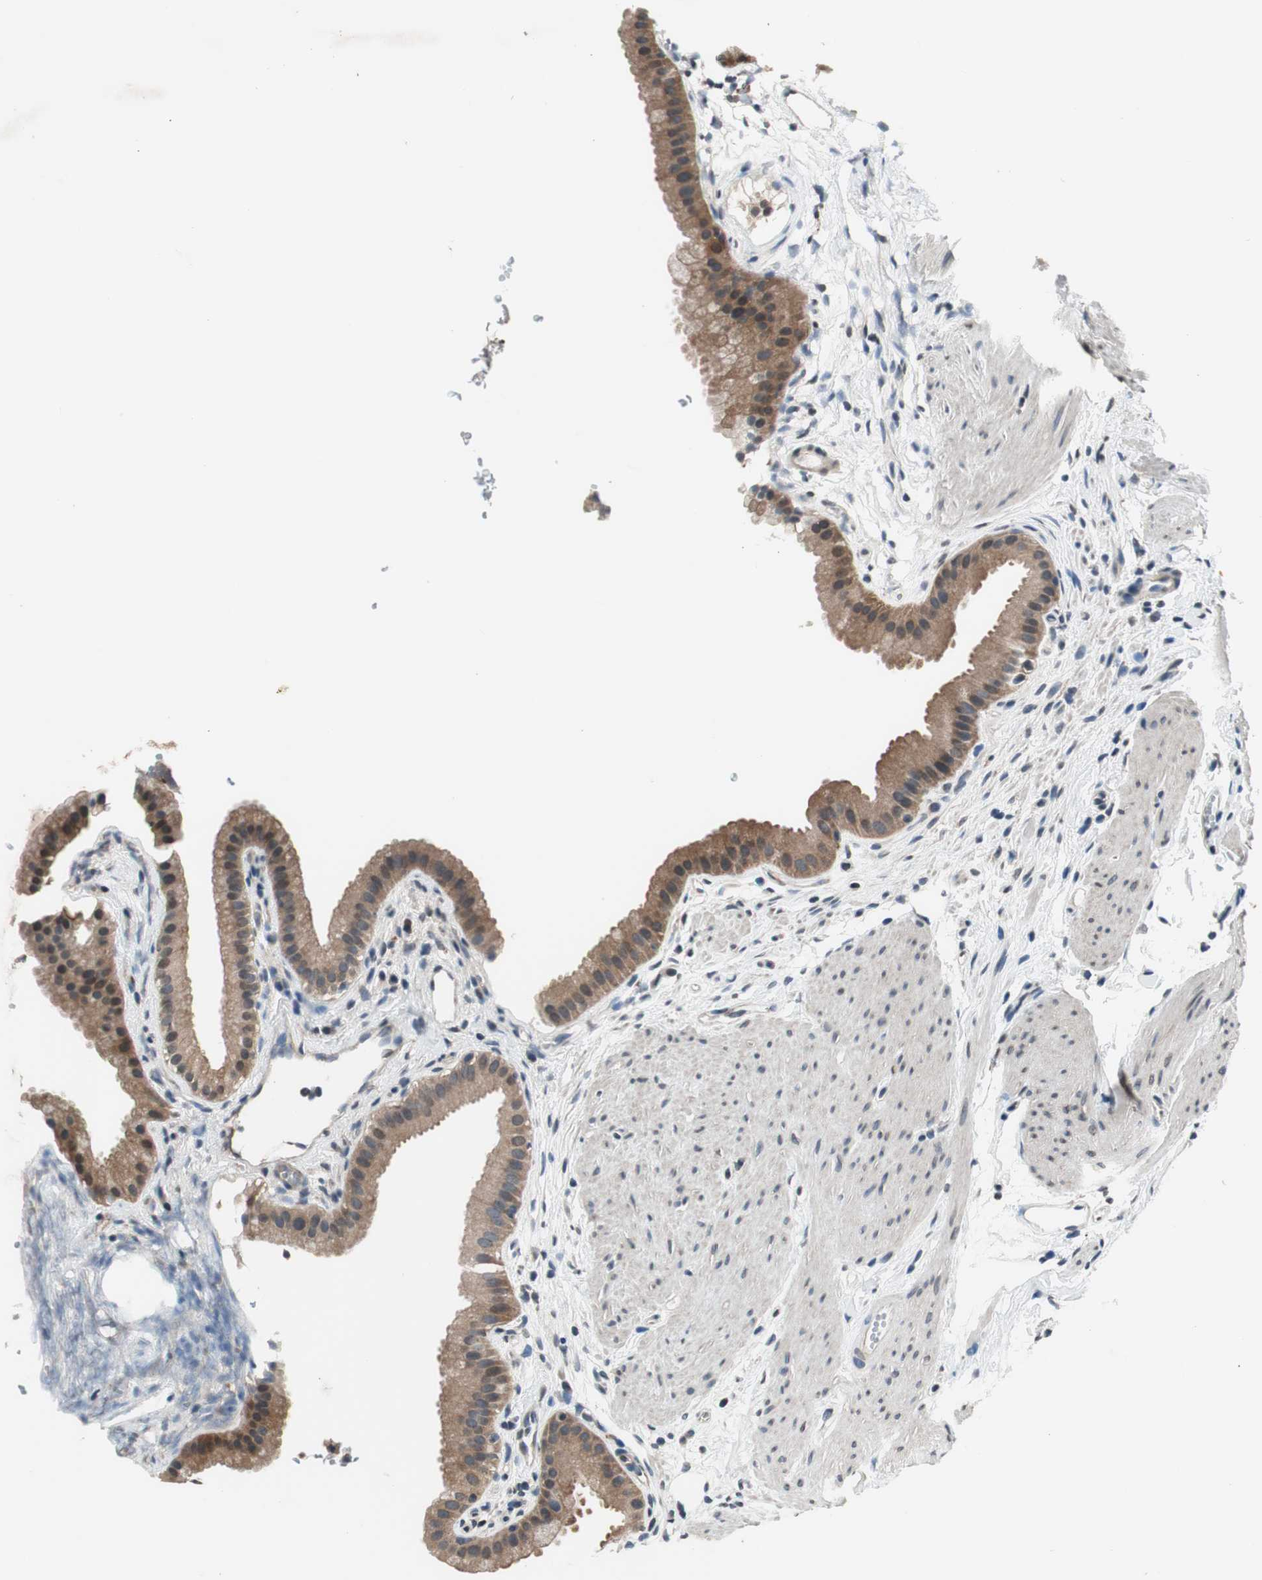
{"staining": {"intensity": "moderate", "quantity": ">75%", "location": "cytoplasmic/membranous"}, "tissue": "gallbladder", "cell_type": "Glandular cells", "image_type": "normal", "snomed": [{"axis": "morphology", "description": "Normal tissue, NOS"}, {"axis": "topography", "description": "Gallbladder"}], "caption": "Immunohistochemical staining of normal human gallbladder displays >75% levels of moderate cytoplasmic/membranous protein staining in about >75% of glandular cells. The staining was performed using DAB (3,3'-diaminobenzidine), with brown indicating positive protein expression. Nuclei are stained blue with hematoxylin.", "gene": "GCLC", "patient": {"sex": "female", "age": 64}}